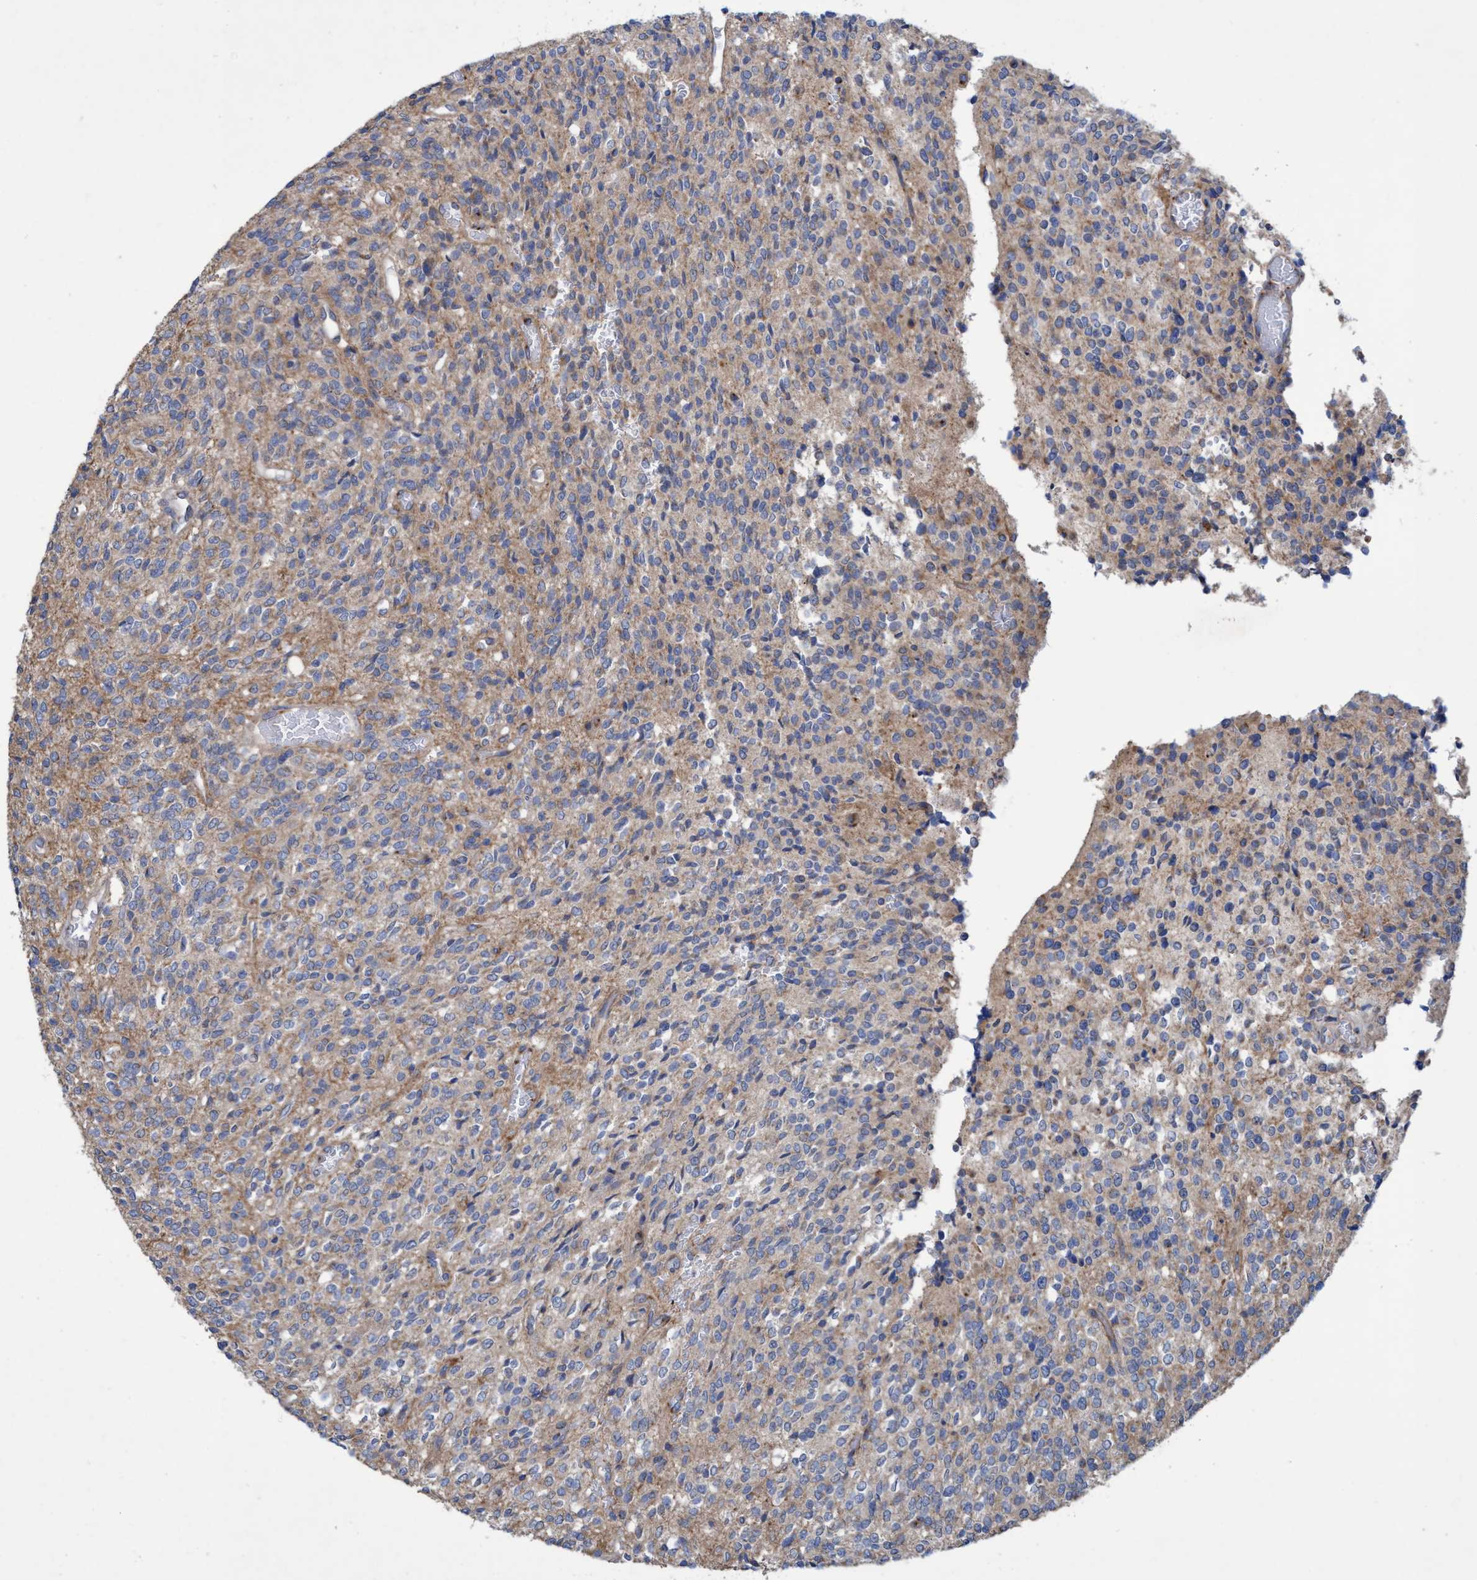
{"staining": {"intensity": "weak", "quantity": ">75%", "location": "cytoplasmic/membranous"}, "tissue": "glioma", "cell_type": "Tumor cells", "image_type": "cancer", "snomed": [{"axis": "morphology", "description": "Glioma, malignant, High grade"}, {"axis": "topography", "description": "Brain"}], "caption": "Tumor cells display low levels of weak cytoplasmic/membranous staining in approximately >75% of cells in human glioma. Using DAB (brown) and hematoxylin (blue) stains, captured at high magnification using brightfield microscopy.", "gene": "BICD2", "patient": {"sex": "male", "age": 34}}